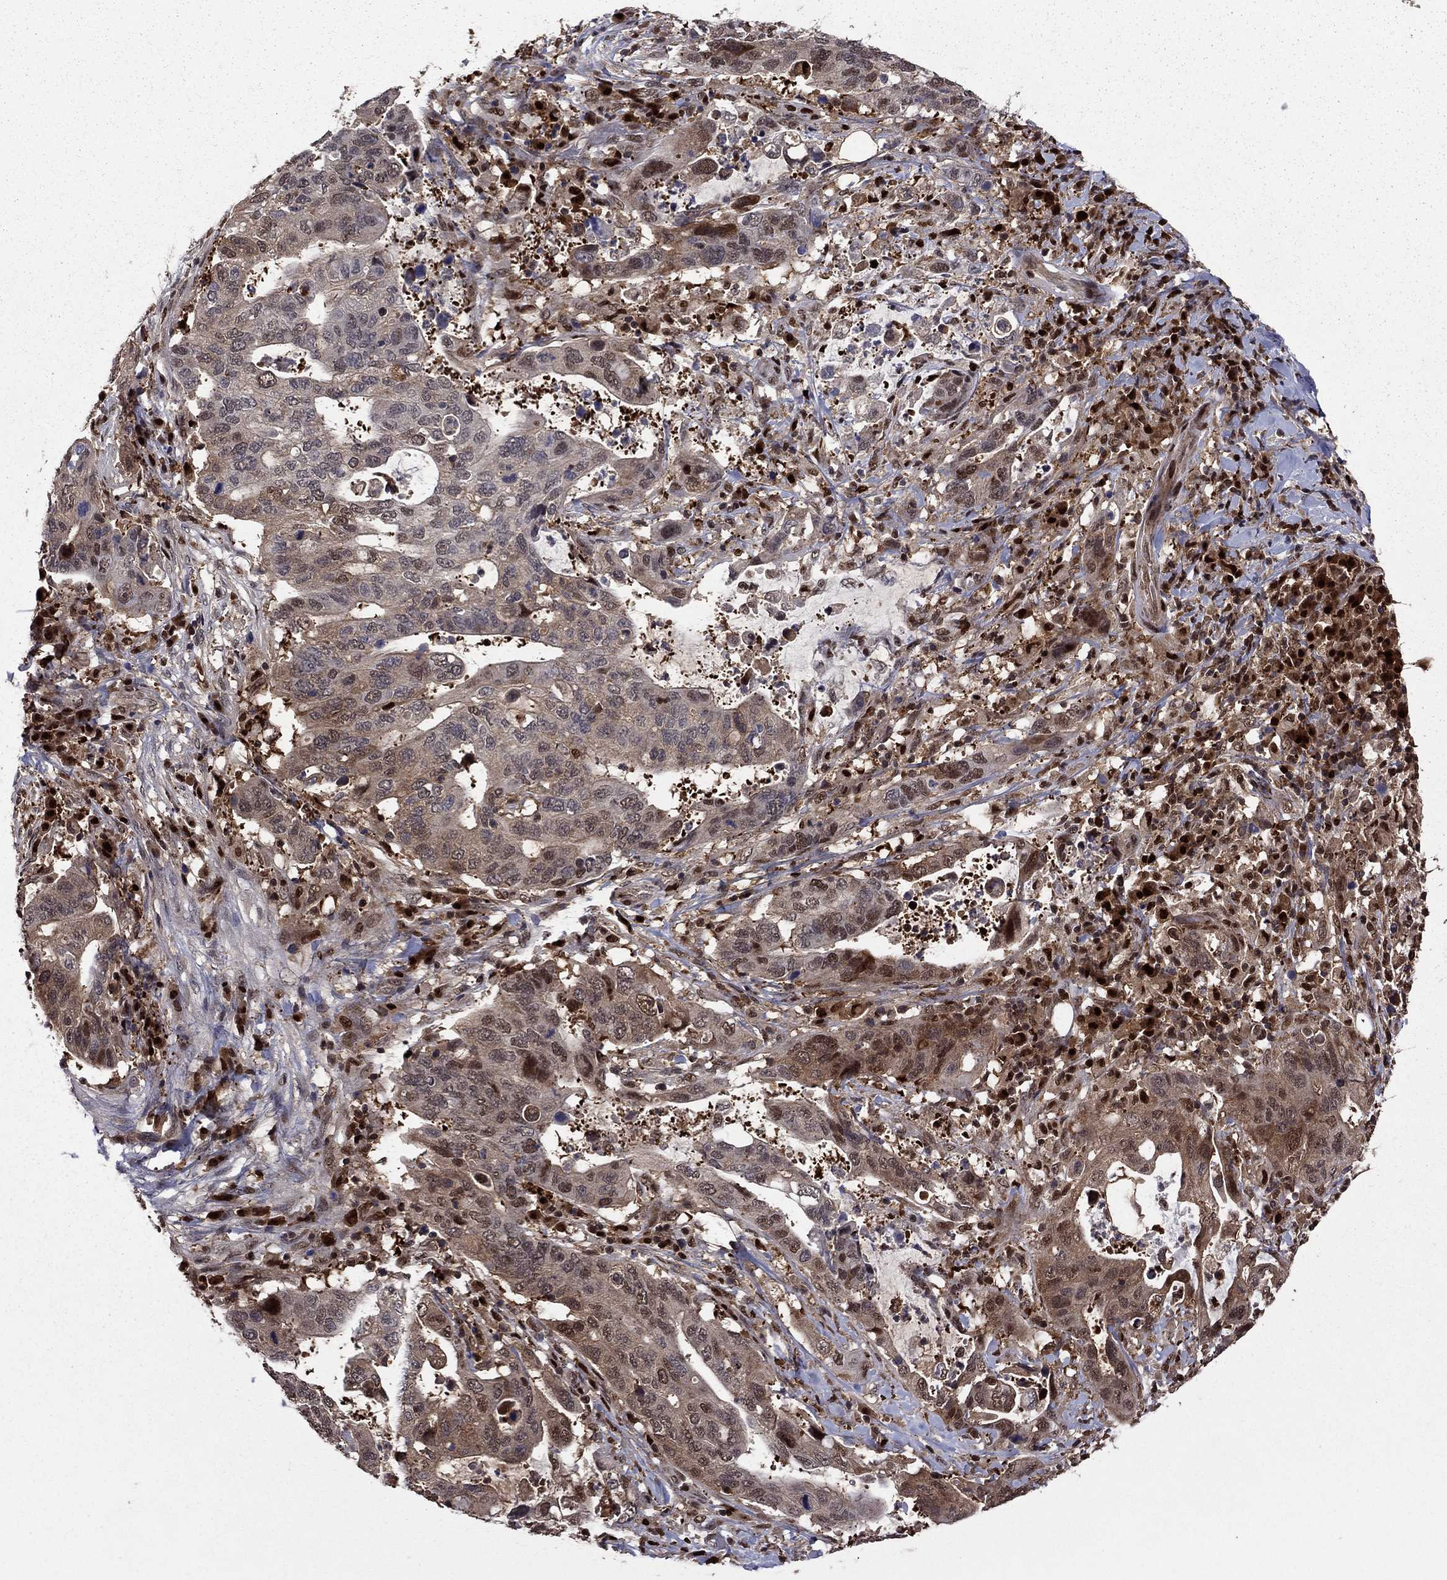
{"staining": {"intensity": "moderate", "quantity": "25%-75%", "location": "cytoplasmic/membranous"}, "tissue": "stomach cancer", "cell_type": "Tumor cells", "image_type": "cancer", "snomed": [{"axis": "morphology", "description": "Adenocarcinoma, NOS"}, {"axis": "topography", "description": "Stomach"}], "caption": "Brown immunohistochemical staining in adenocarcinoma (stomach) exhibits moderate cytoplasmic/membranous positivity in approximately 25%-75% of tumor cells.", "gene": "APPBP2", "patient": {"sex": "male", "age": 54}}